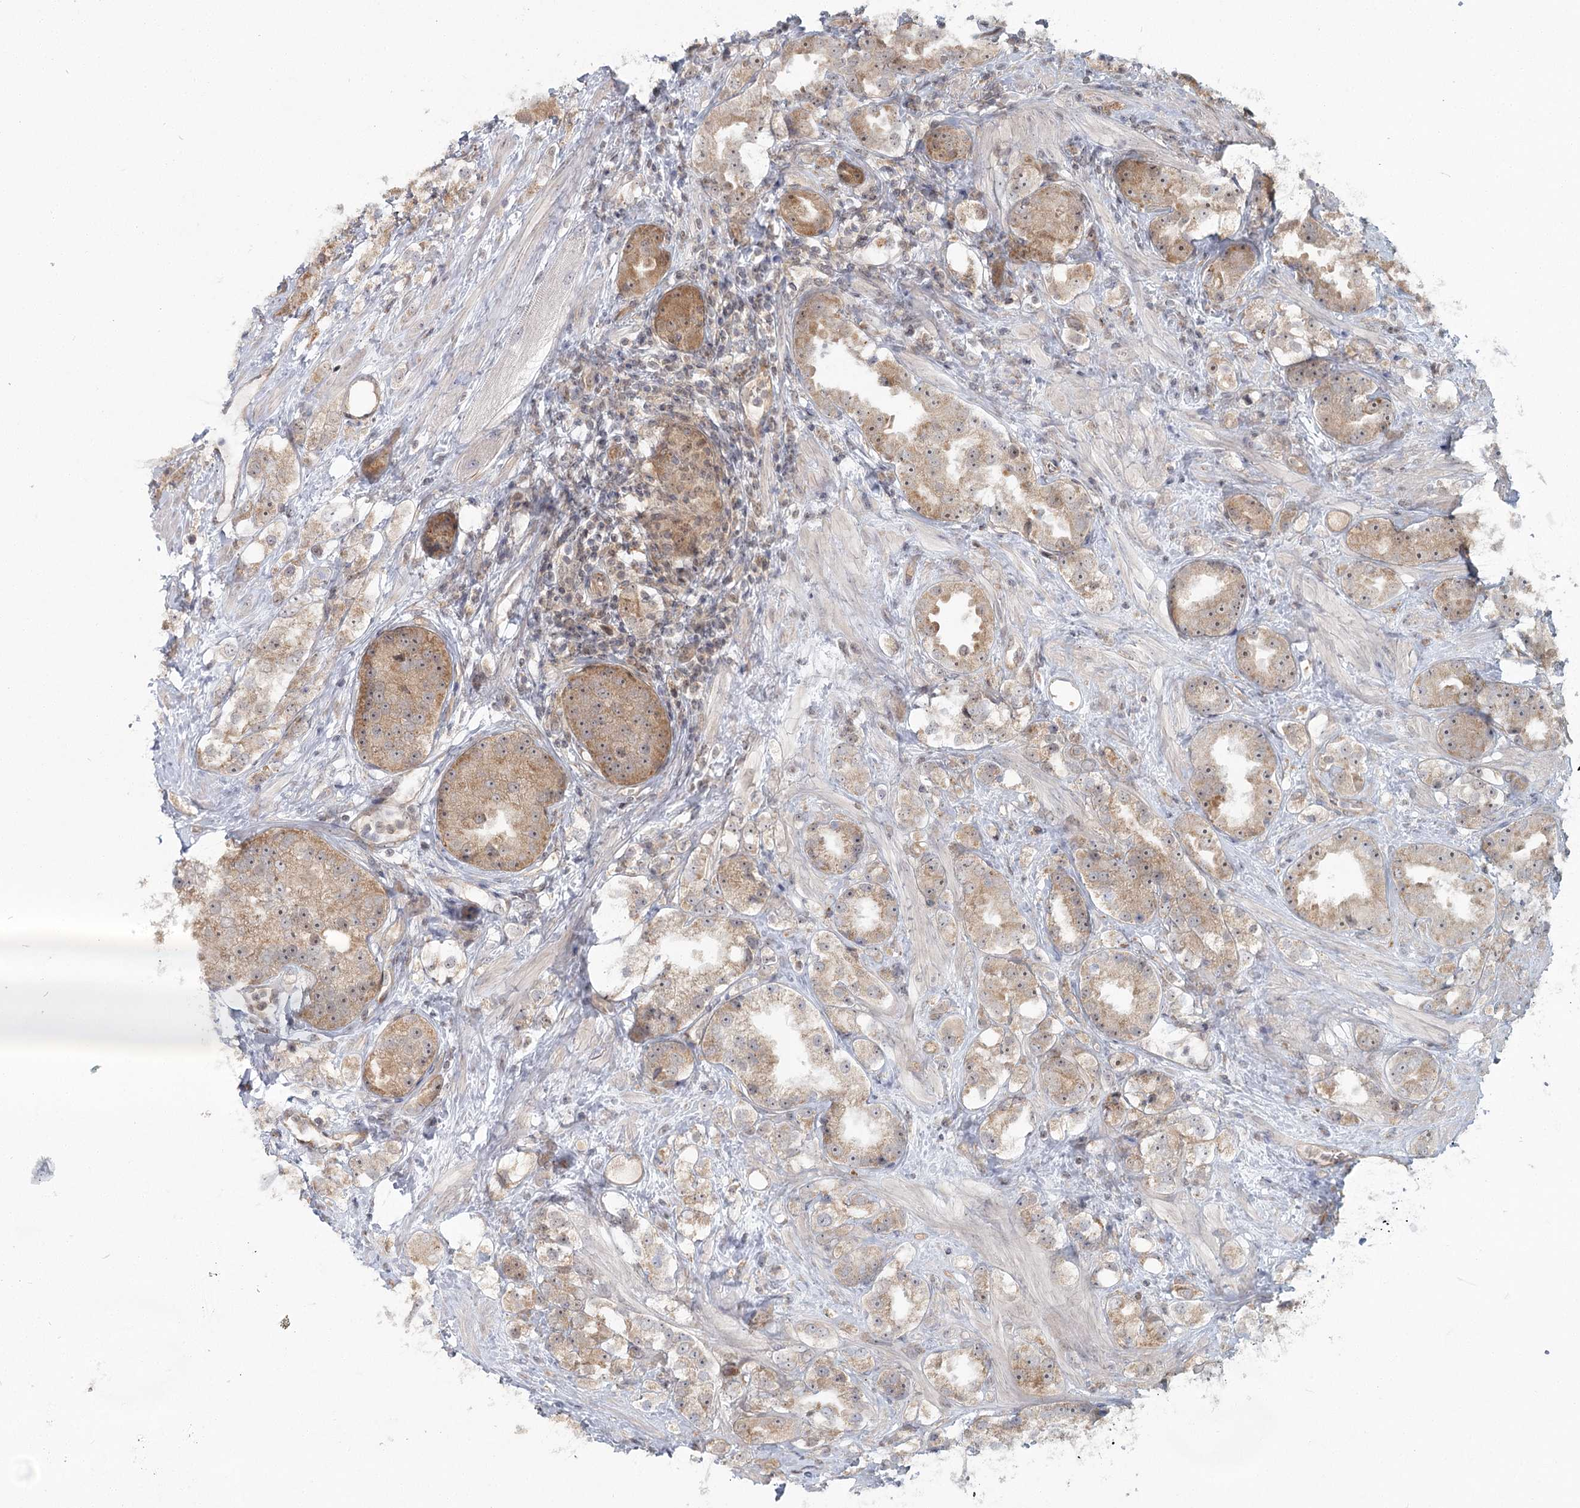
{"staining": {"intensity": "moderate", "quantity": ">75%", "location": "cytoplasmic/membranous,nuclear"}, "tissue": "prostate cancer", "cell_type": "Tumor cells", "image_type": "cancer", "snomed": [{"axis": "morphology", "description": "Adenocarcinoma, NOS"}, {"axis": "topography", "description": "Prostate"}], "caption": "The image demonstrates staining of prostate adenocarcinoma, revealing moderate cytoplasmic/membranous and nuclear protein positivity (brown color) within tumor cells.", "gene": "THNSL1", "patient": {"sex": "male", "age": 79}}